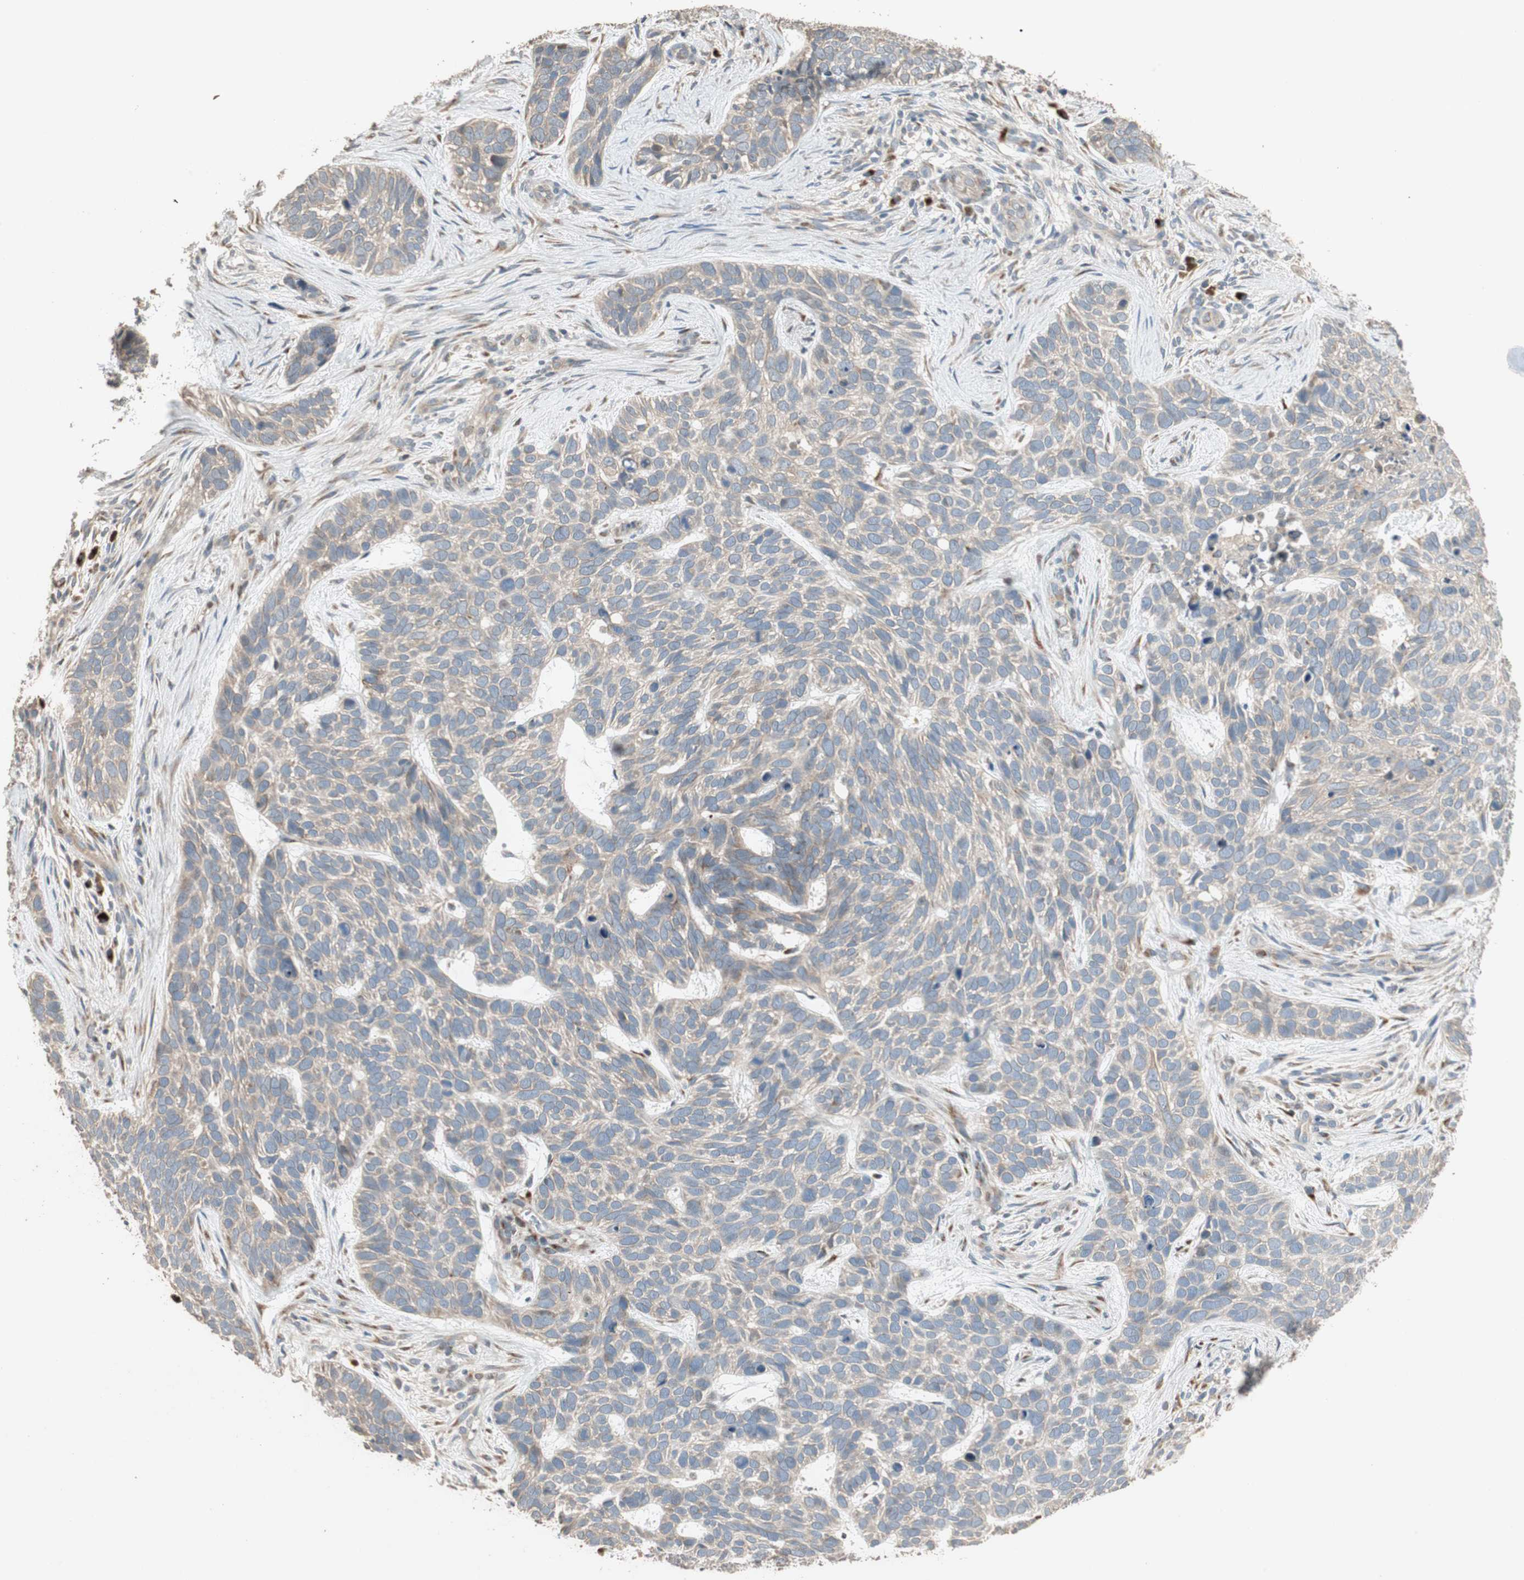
{"staining": {"intensity": "weak", "quantity": ">75%", "location": "cytoplasmic/membranous"}, "tissue": "skin cancer", "cell_type": "Tumor cells", "image_type": "cancer", "snomed": [{"axis": "morphology", "description": "Basal cell carcinoma"}, {"axis": "topography", "description": "Skin"}], "caption": "Protein staining of basal cell carcinoma (skin) tissue exhibits weak cytoplasmic/membranous positivity in approximately >75% of tumor cells.", "gene": "RARRES1", "patient": {"sex": "male", "age": 87}}